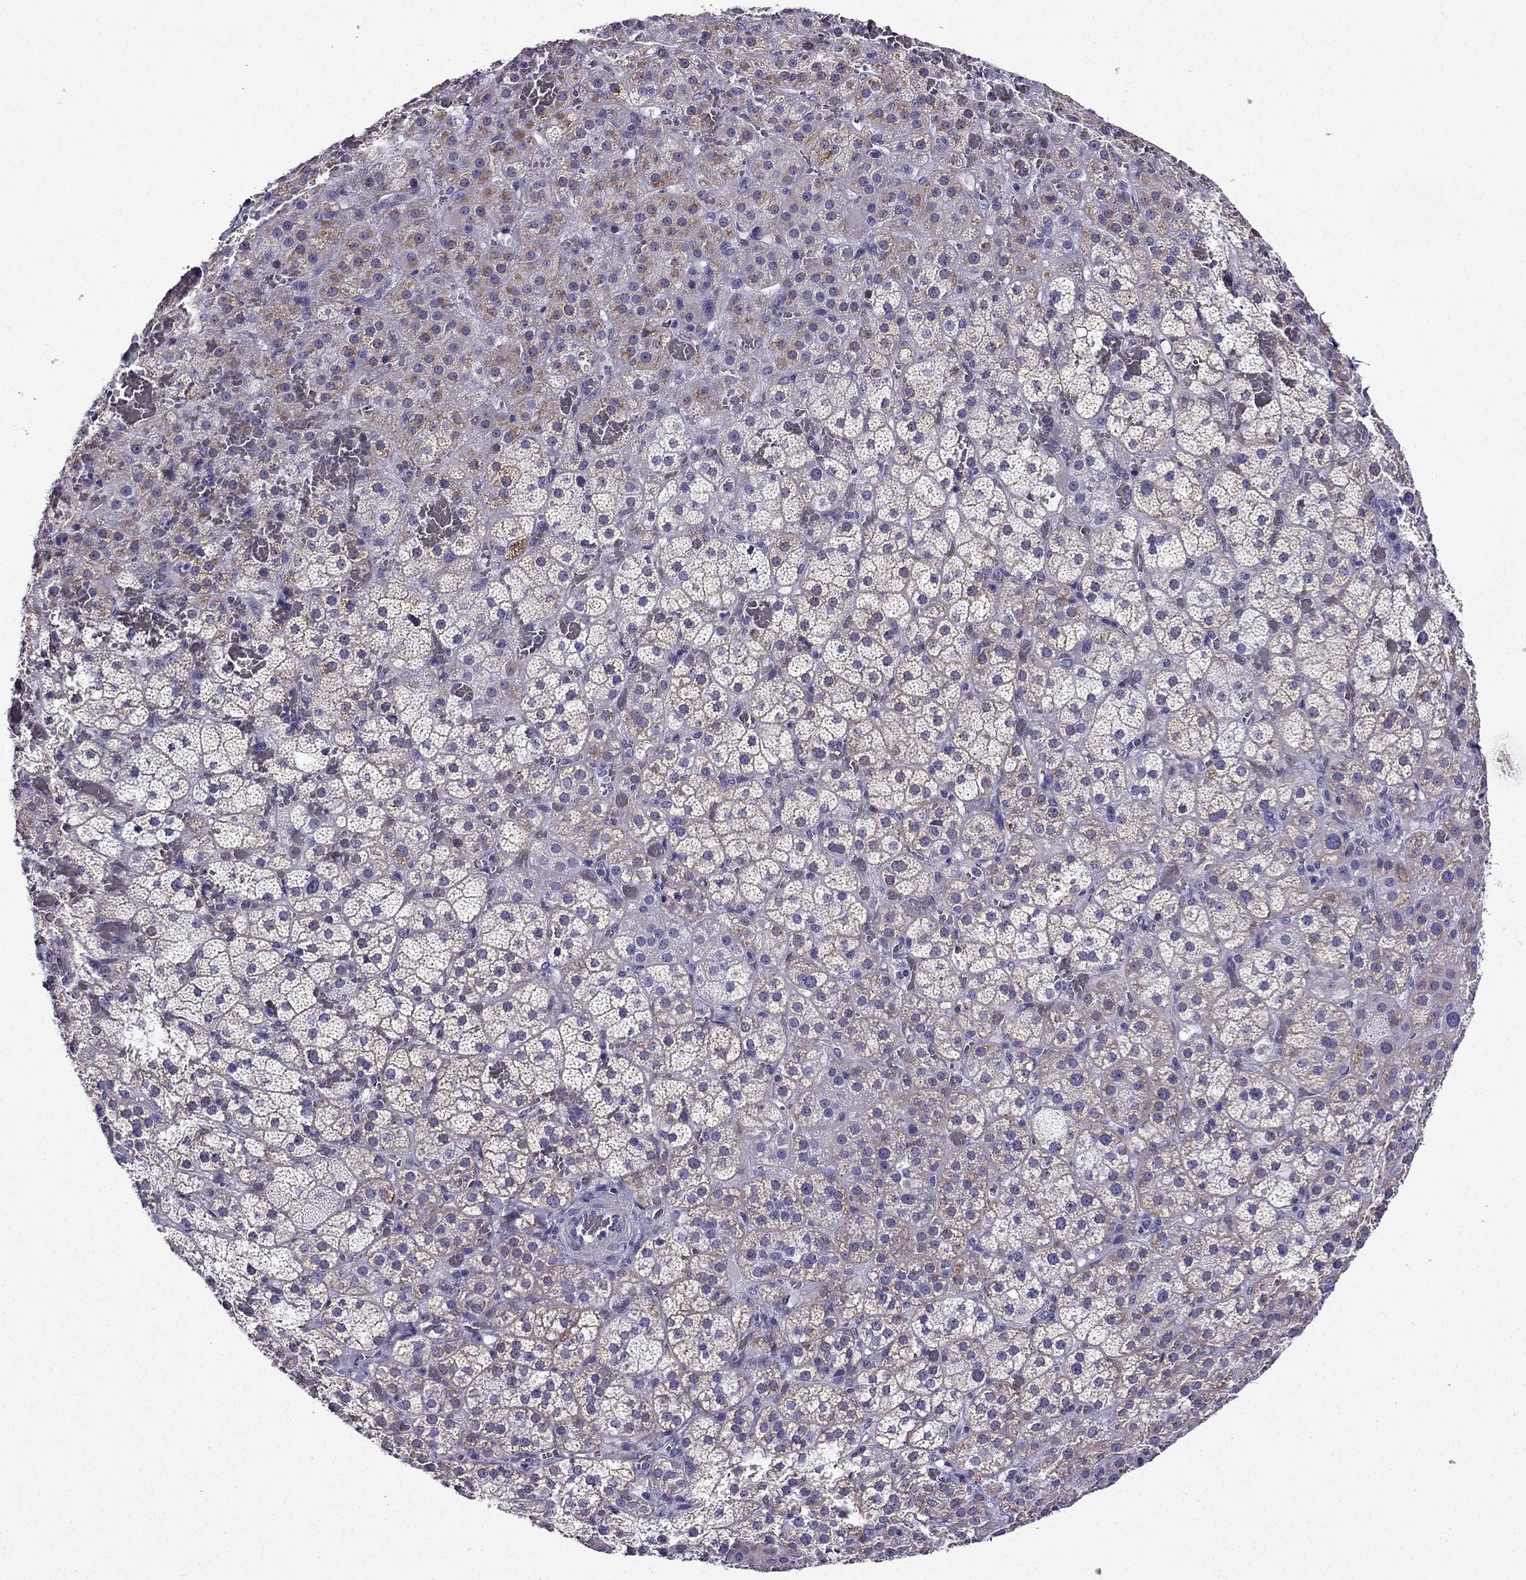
{"staining": {"intensity": "moderate", "quantity": "<25%", "location": "cytoplasmic/membranous"}, "tissue": "adrenal gland", "cell_type": "Glandular cells", "image_type": "normal", "snomed": [{"axis": "morphology", "description": "Normal tissue, NOS"}, {"axis": "topography", "description": "Adrenal gland"}], "caption": "A brown stain highlights moderate cytoplasmic/membranous expression of a protein in glandular cells of normal human adrenal gland.", "gene": "KIF5A", "patient": {"sex": "male", "age": 57}}